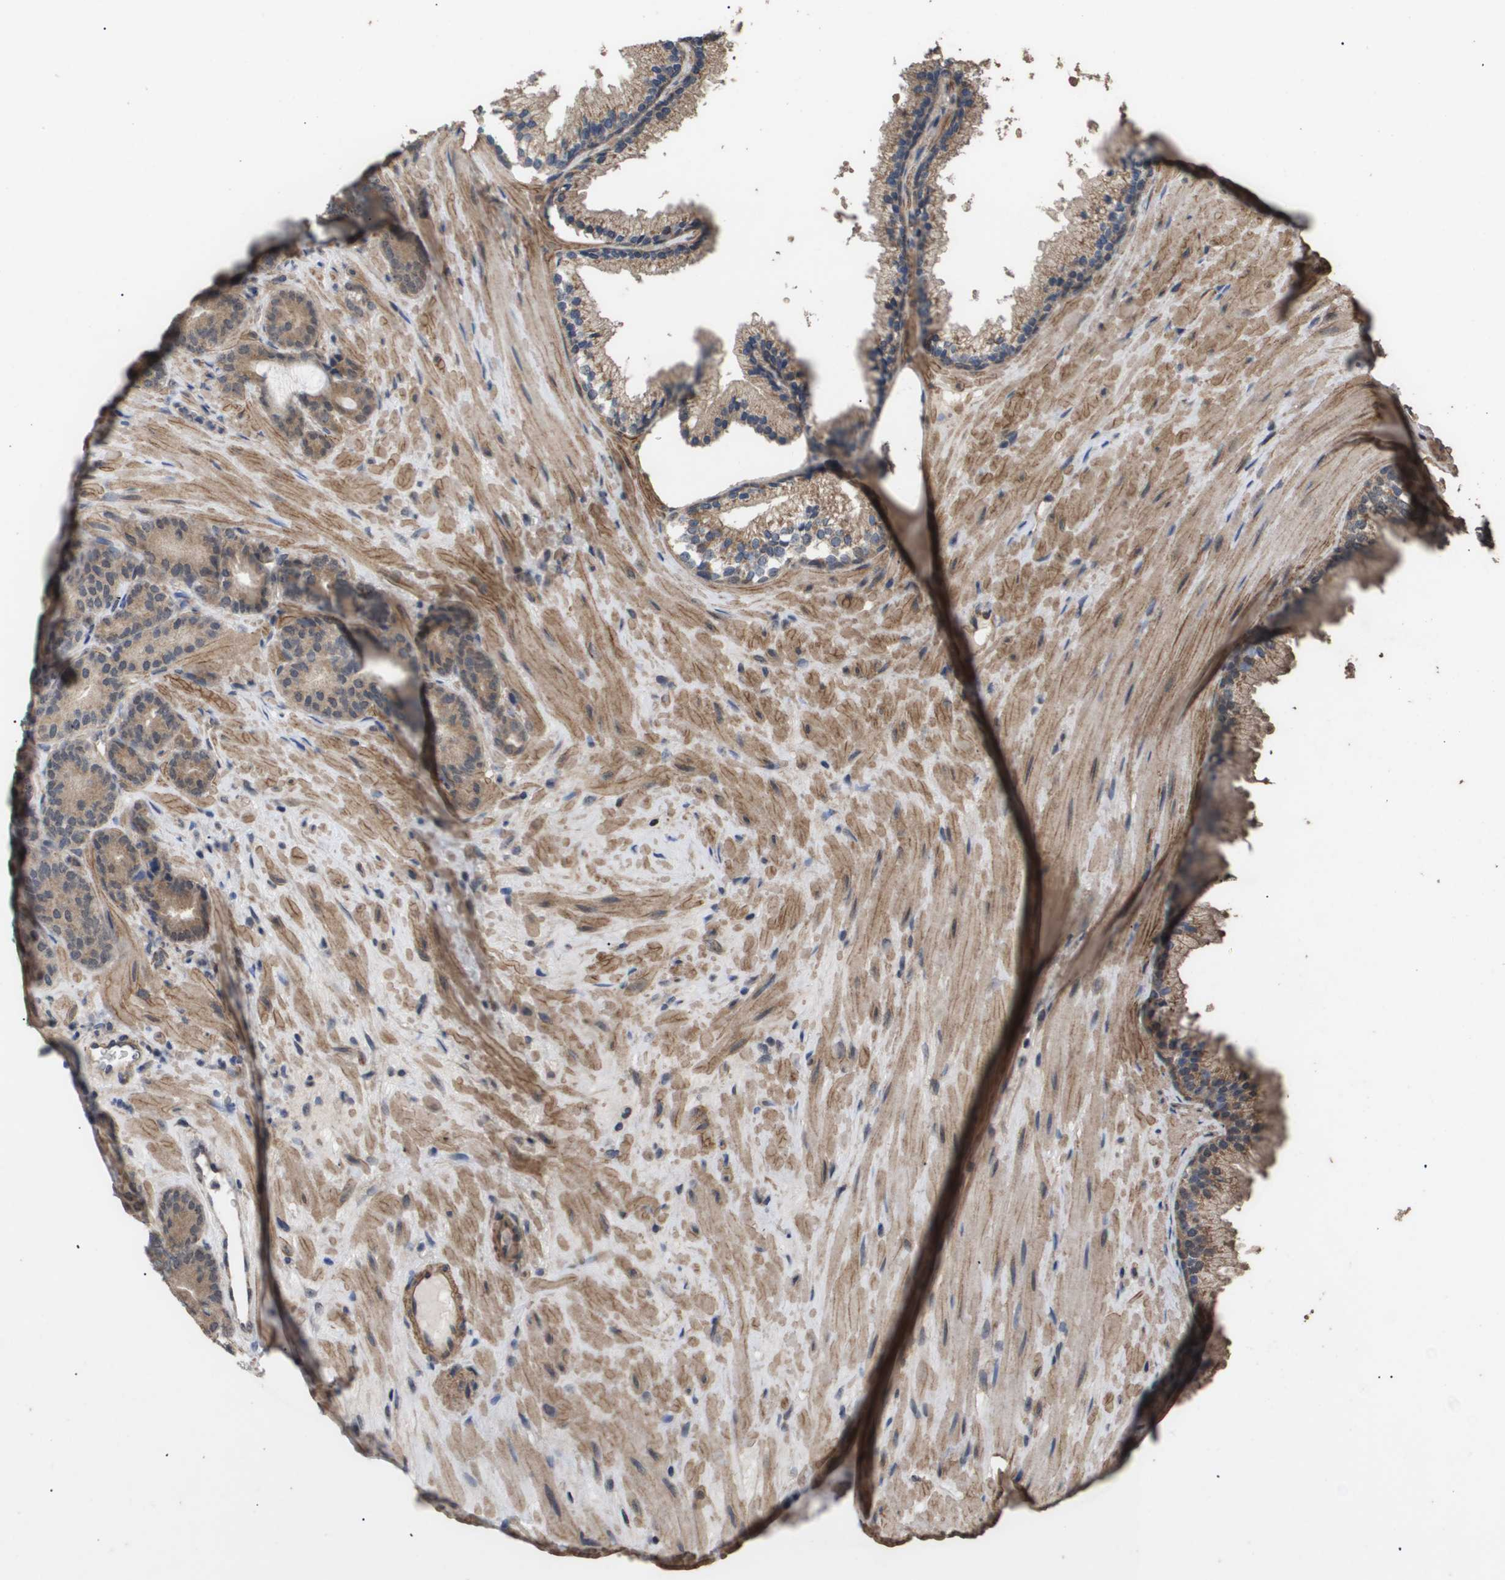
{"staining": {"intensity": "weak", "quantity": ">75%", "location": "cytoplasmic/membranous"}, "tissue": "prostate cancer", "cell_type": "Tumor cells", "image_type": "cancer", "snomed": [{"axis": "morphology", "description": "Adenocarcinoma, Low grade"}, {"axis": "topography", "description": "Prostate"}], "caption": "Immunohistochemical staining of adenocarcinoma (low-grade) (prostate) demonstrates low levels of weak cytoplasmic/membranous protein expression in approximately >75% of tumor cells.", "gene": "CUL5", "patient": {"sex": "male", "age": 63}}